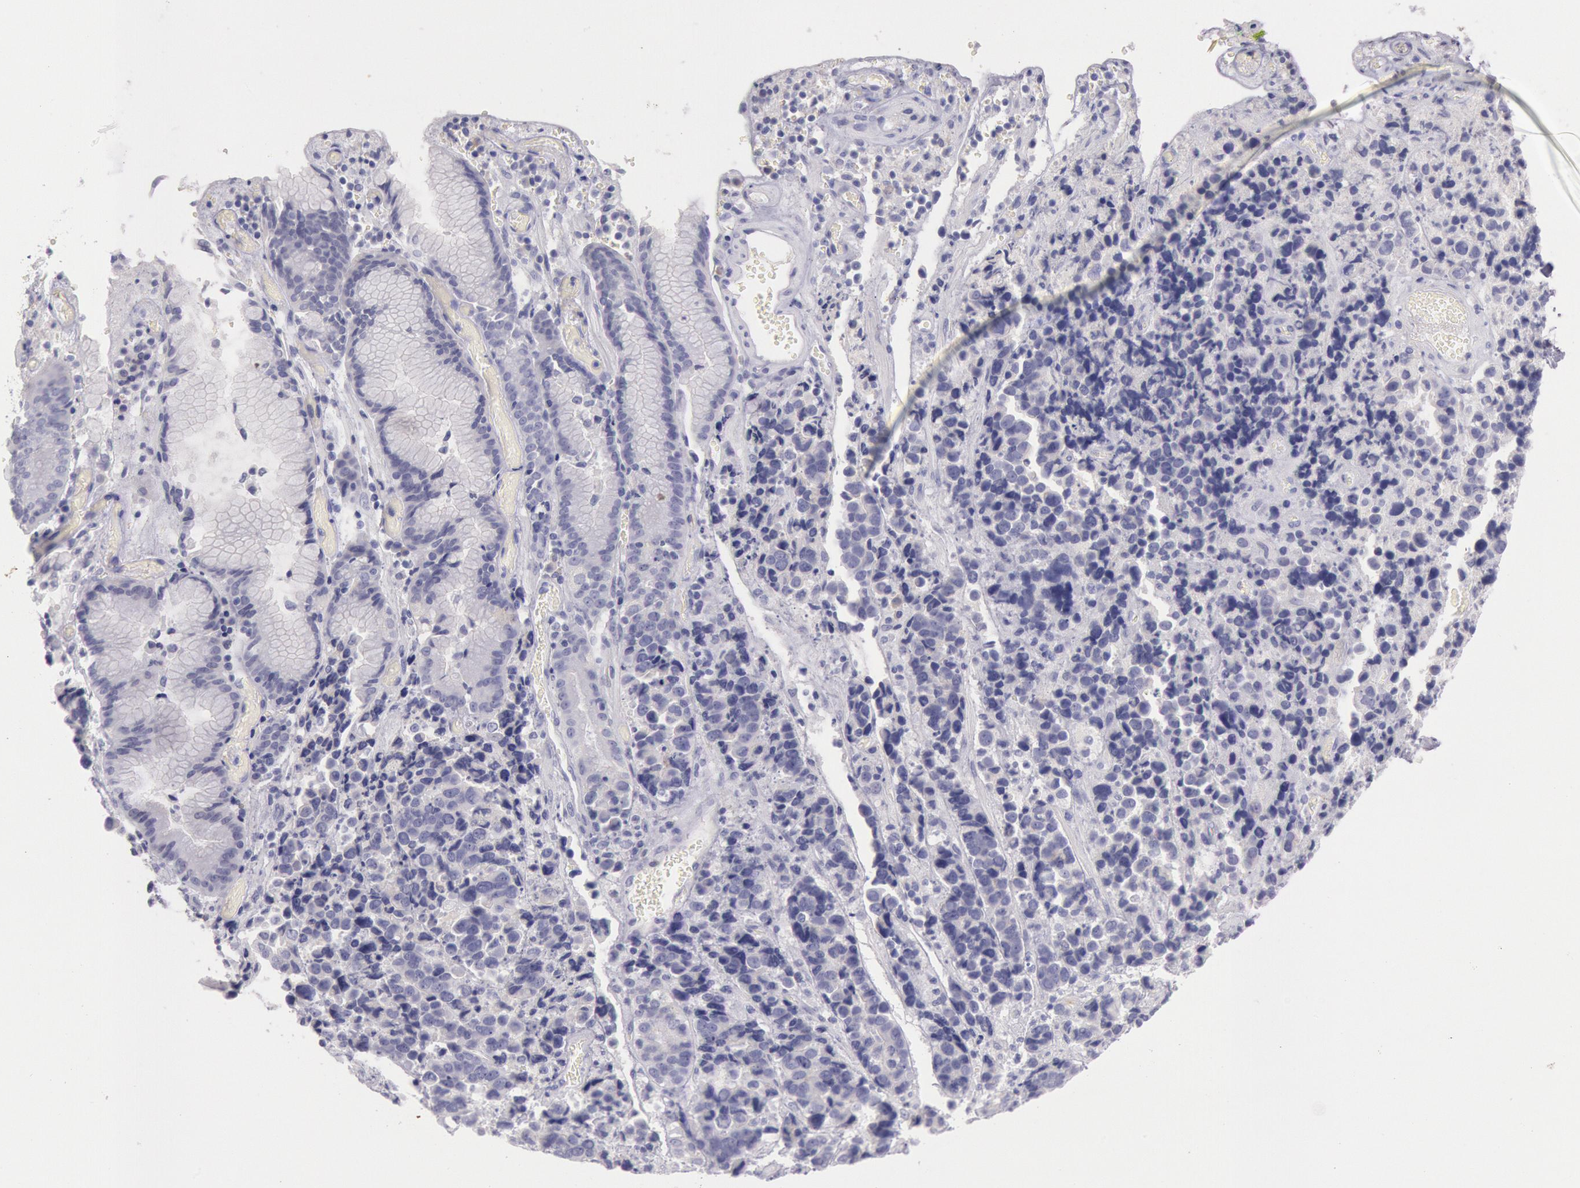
{"staining": {"intensity": "negative", "quantity": "none", "location": "none"}, "tissue": "stomach cancer", "cell_type": "Tumor cells", "image_type": "cancer", "snomed": [{"axis": "morphology", "description": "Adenocarcinoma, NOS"}, {"axis": "topography", "description": "Stomach, upper"}], "caption": "Human stomach adenocarcinoma stained for a protein using IHC exhibits no expression in tumor cells.", "gene": "EGFR", "patient": {"sex": "male", "age": 71}}